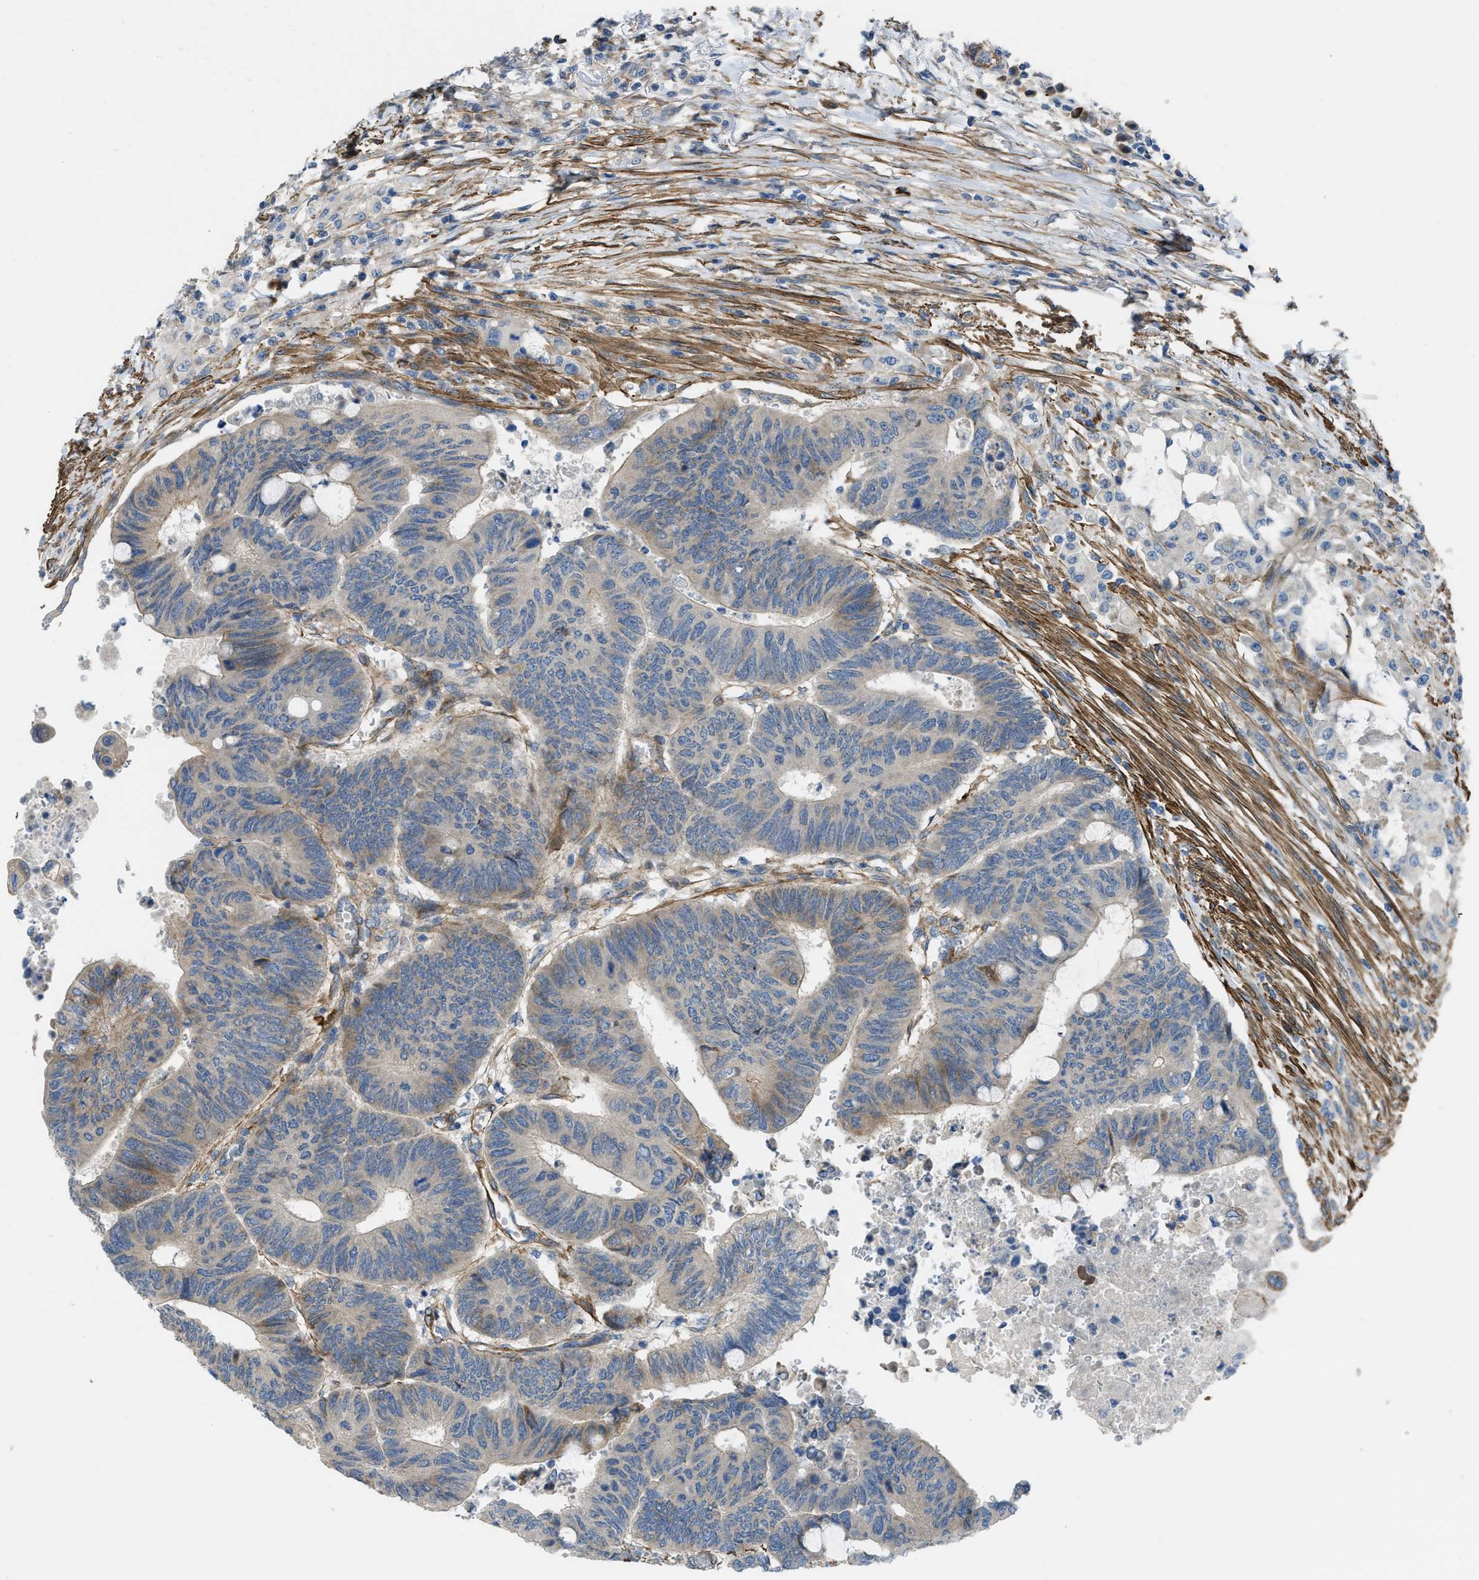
{"staining": {"intensity": "moderate", "quantity": "<25%", "location": "cytoplasmic/membranous"}, "tissue": "colorectal cancer", "cell_type": "Tumor cells", "image_type": "cancer", "snomed": [{"axis": "morphology", "description": "Normal tissue, NOS"}, {"axis": "morphology", "description": "Adenocarcinoma, NOS"}, {"axis": "topography", "description": "Rectum"}, {"axis": "topography", "description": "Peripheral nerve tissue"}], "caption": "This is a photomicrograph of IHC staining of adenocarcinoma (colorectal), which shows moderate positivity in the cytoplasmic/membranous of tumor cells.", "gene": "BMPR1A", "patient": {"sex": "male", "age": 92}}